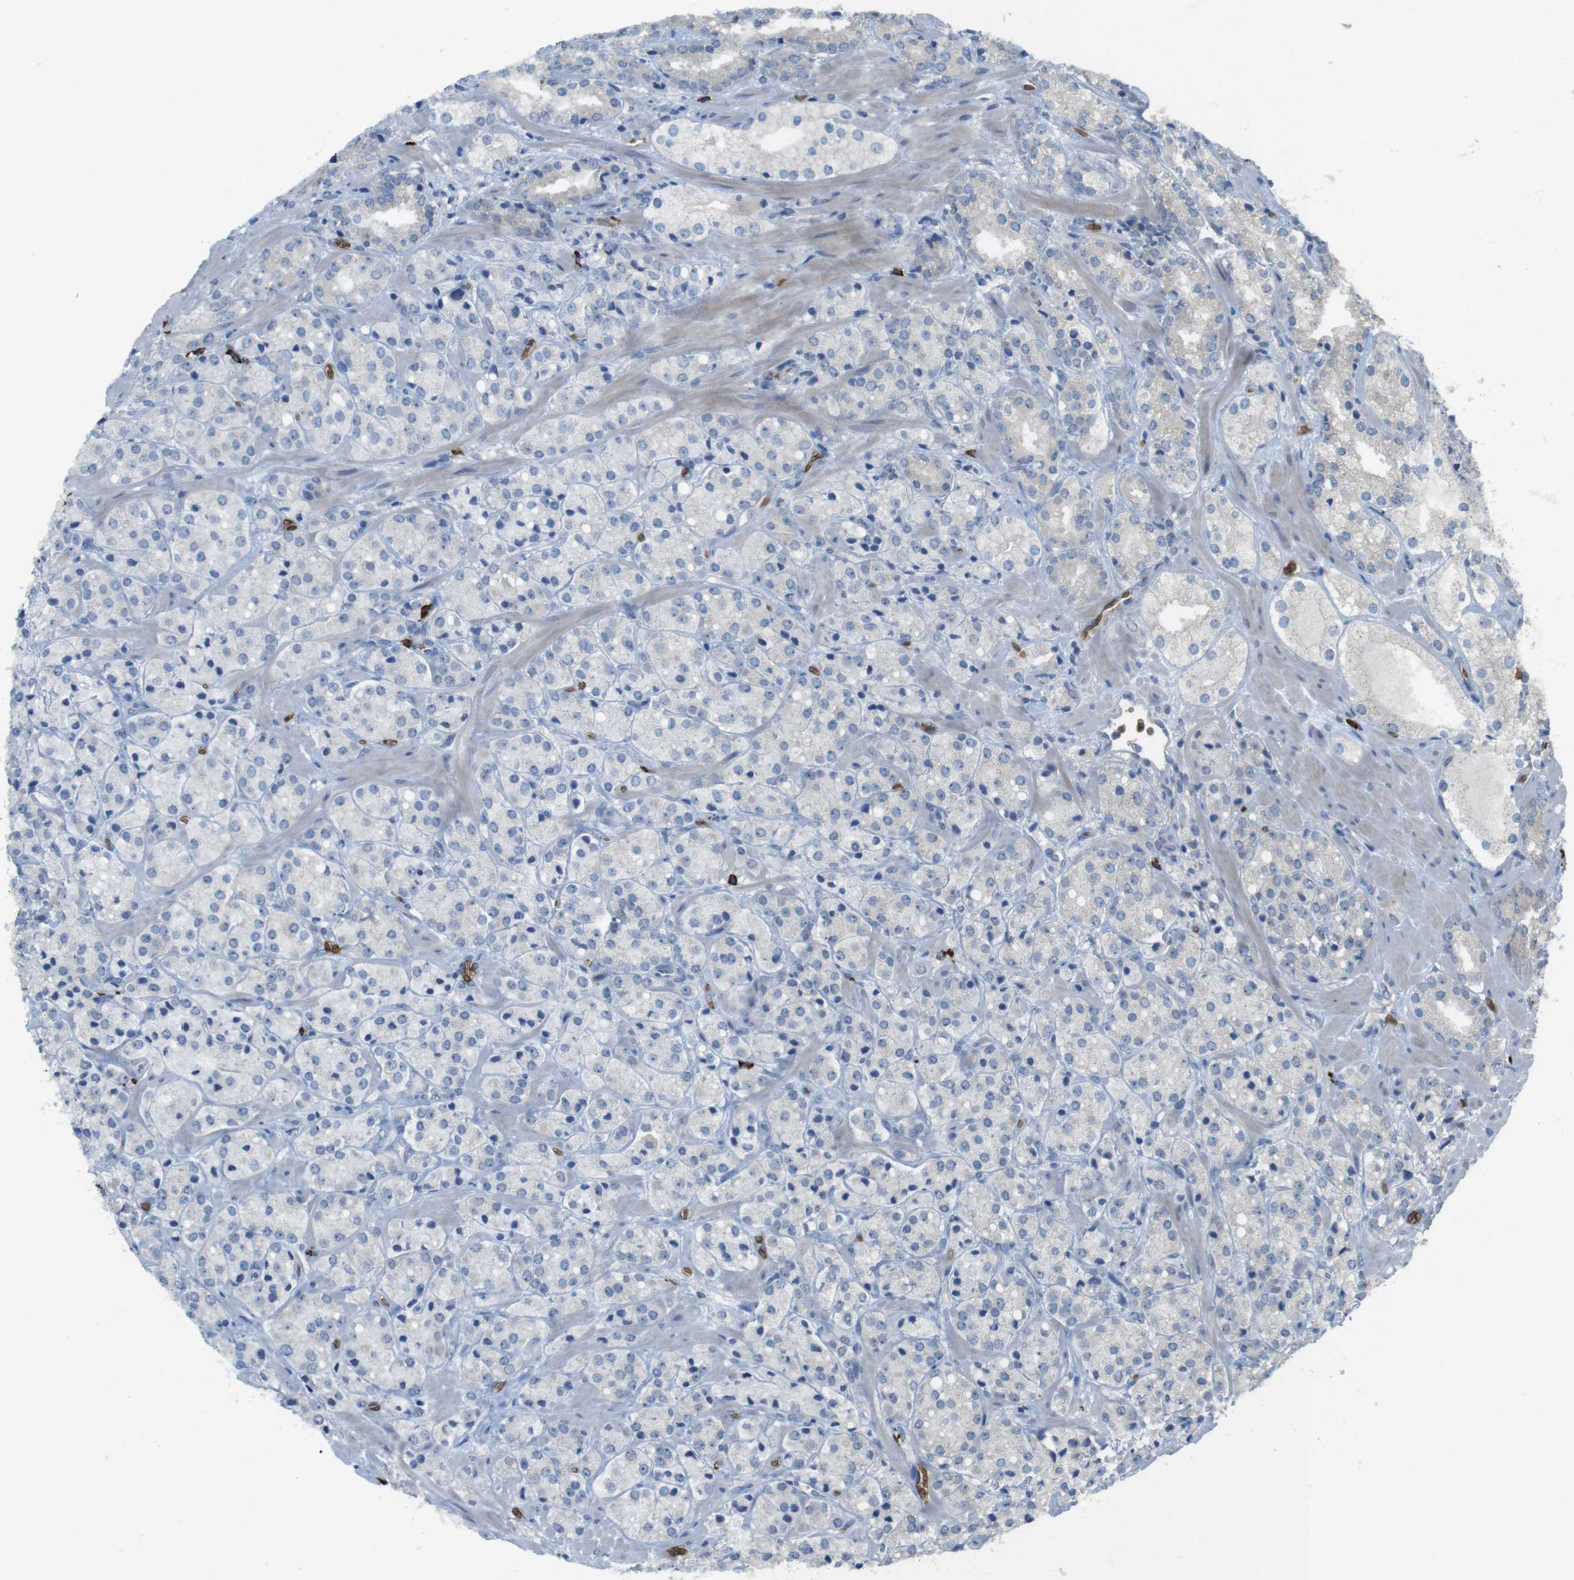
{"staining": {"intensity": "negative", "quantity": "none", "location": "none"}, "tissue": "prostate cancer", "cell_type": "Tumor cells", "image_type": "cancer", "snomed": [{"axis": "morphology", "description": "Adenocarcinoma, High grade"}, {"axis": "topography", "description": "Prostate"}], "caption": "An immunohistochemistry (IHC) micrograph of prostate cancer is shown. There is no staining in tumor cells of prostate cancer. (DAB IHC with hematoxylin counter stain).", "gene": "GYPA", "patient": {"sex": "male", "age": 64}}